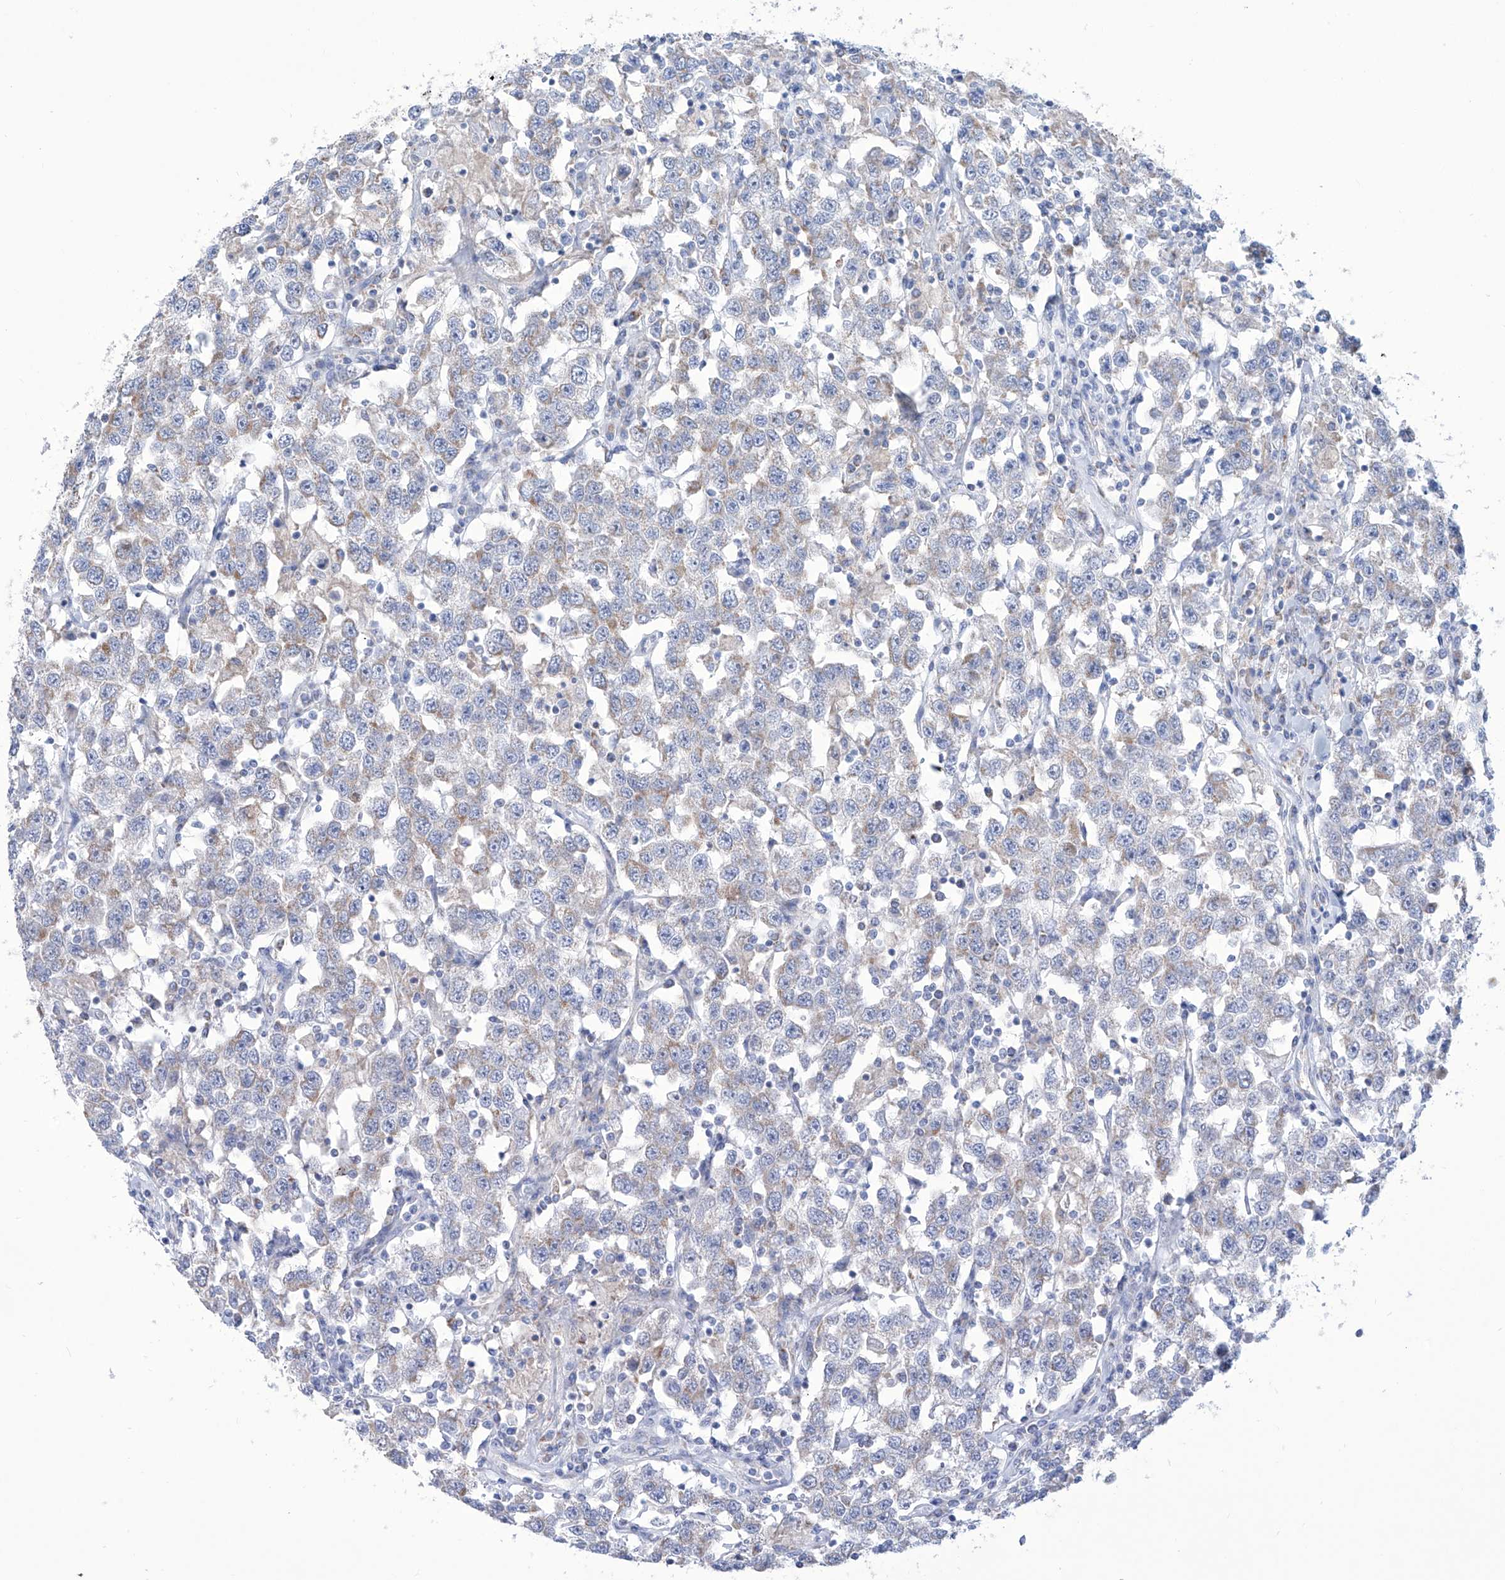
{"staining": {"intensity": "weak", "quantity": "<25%", "location": "cytoplasmic/membranous"}, "tissue": "testis cancer", "cell_type": "Tumor cells", "image_type": "cancer", "snomed": [{"axis": "morphology", "description": "Seminoma, NOS"}, {"axis": "topography", "description": "Testis"}], "caption": "Tumor cells are negative for brown protein staining in testis seminoma.", "gene": "ALDH6A1", "patient": {"sex": "male", "age": 41}}